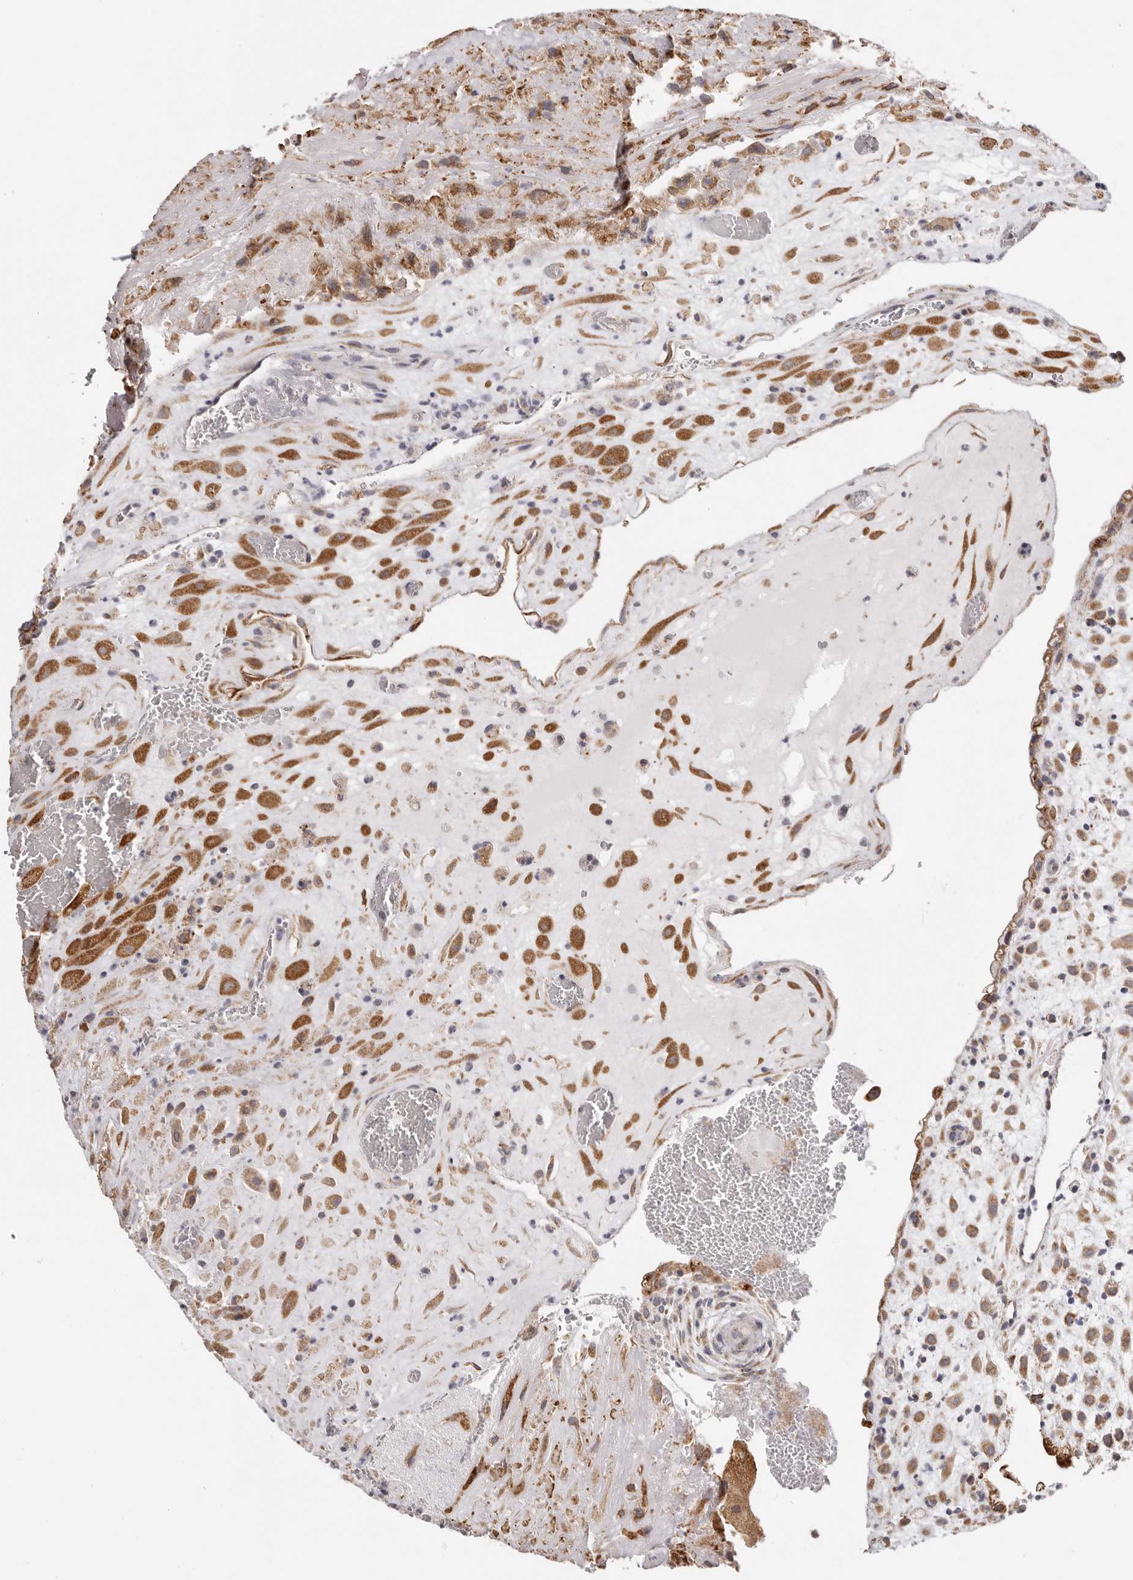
{"staining": {"intensity": "moderate", "quantity": ">75%", "location": "cytoplasmic/membranous"}, "tissue": "placenta", "cell_type": "Decidual cells", "image_type": "normal", "snomed": [{"axis": "morphology", "description": "Normal tissue, NOS"}, {"axis": "topography", "description": "Placenta"}], "caption": "Immunohistochemistry (DAB) staining of normal human placenta displays moderate cytoplasmic/membranous protein positivity in approximately >75% of decidual cells.", "gene": "IL32", "patient": {"sex": "female", "age": 35}}